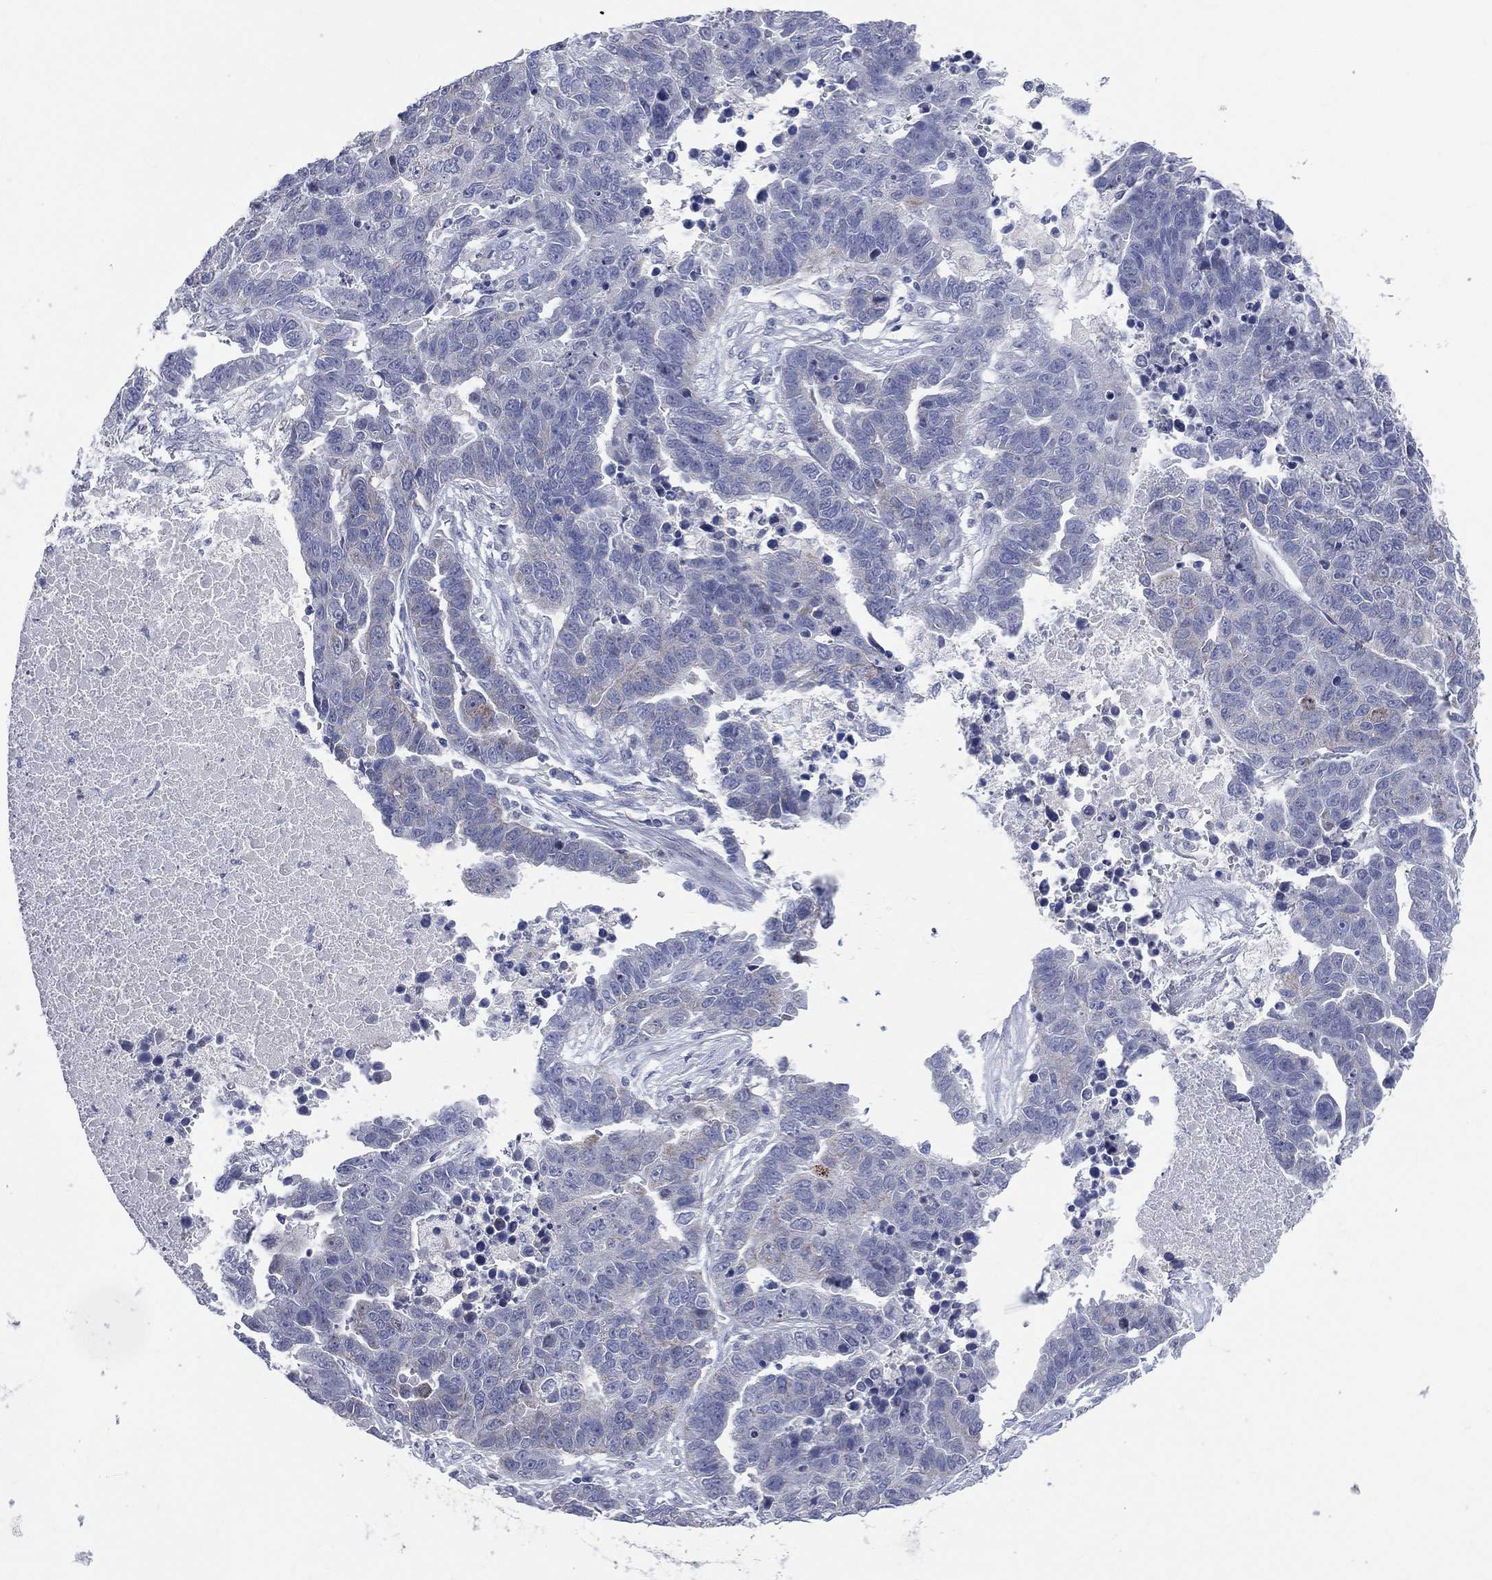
{"staining": {"intensity": "negative", "quantity": "none", "location": "none"}, "tissue": "ovarian cancer", "cell_type": "Tumor cells", "image_type": "cancer", "snomed": [{"axis": "morphology", "description": "Cystadenocarcinoma, serous, NOS"}, {"axis": "topography", "description": "Ovary"}], "caption": "Protein analysis of ovarian cancer (serous cystadenocarcinoma) reveals no significant expression in tumor cells.", "gene": "AKAP3", "patient": {"sex": "female", "age": 87}}